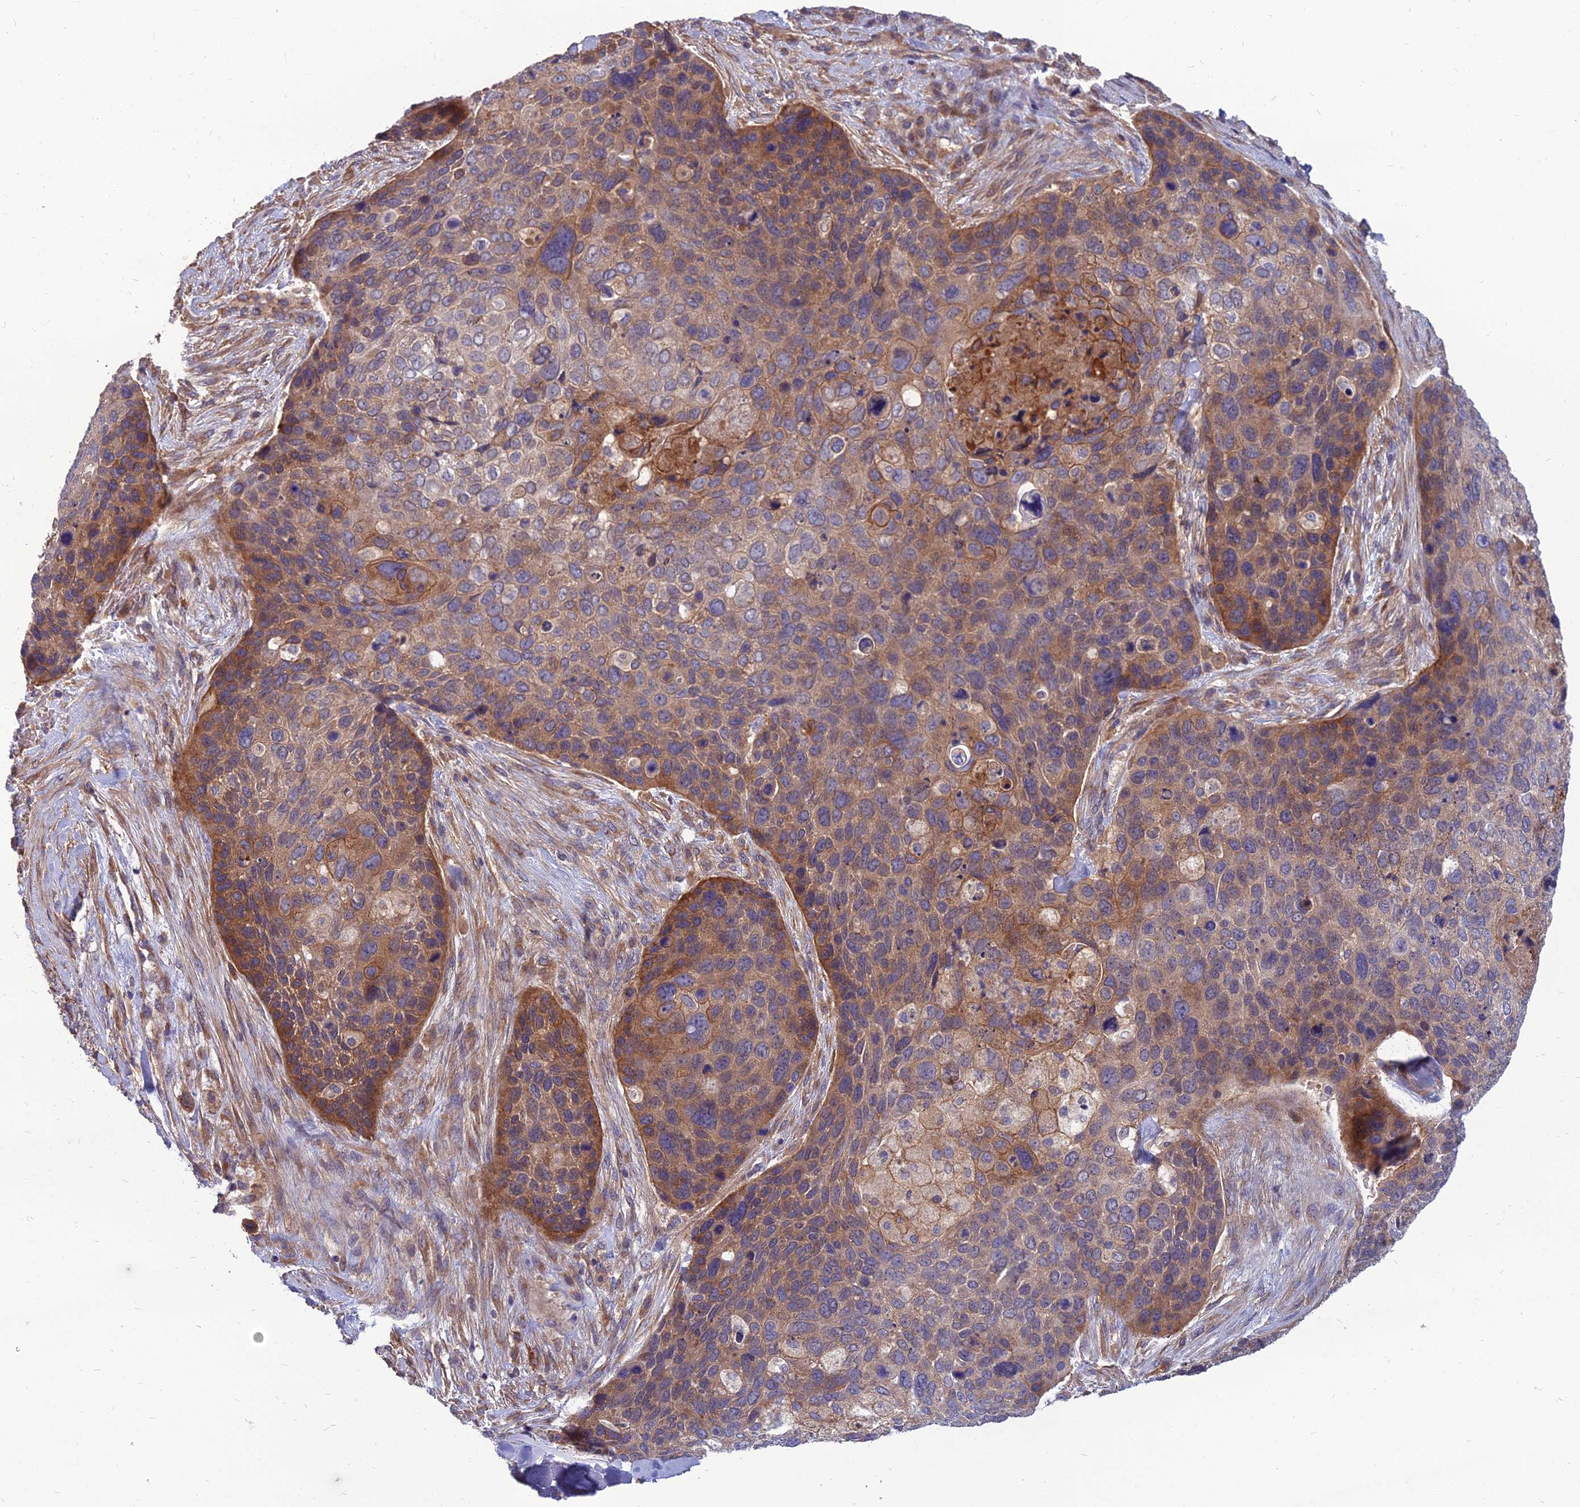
{"staining": {"intensity": "moderate", "quantity": ">75%", "location": "cytoplasmic/membranous"}, "tissue": "skin cancer", "cell_type": "Tumor cells", "image_type": "cancer", "snomed": [{"axis": "morphology", "description": "Basal cell carcinoma"}, {"axis": "topography", "description": "Skin"}], "caption": "Brown immunohistochemical staining in human skin cancer (basal cell carcinoma) reveals moderate cytoplasmic/membranous staining in about >75% of tumor cells. The protein of interest is shown in brown color, while the nuclei are stained blue.", "gene": "WDR24", "patient": {"sex": "female", "age": 74}}